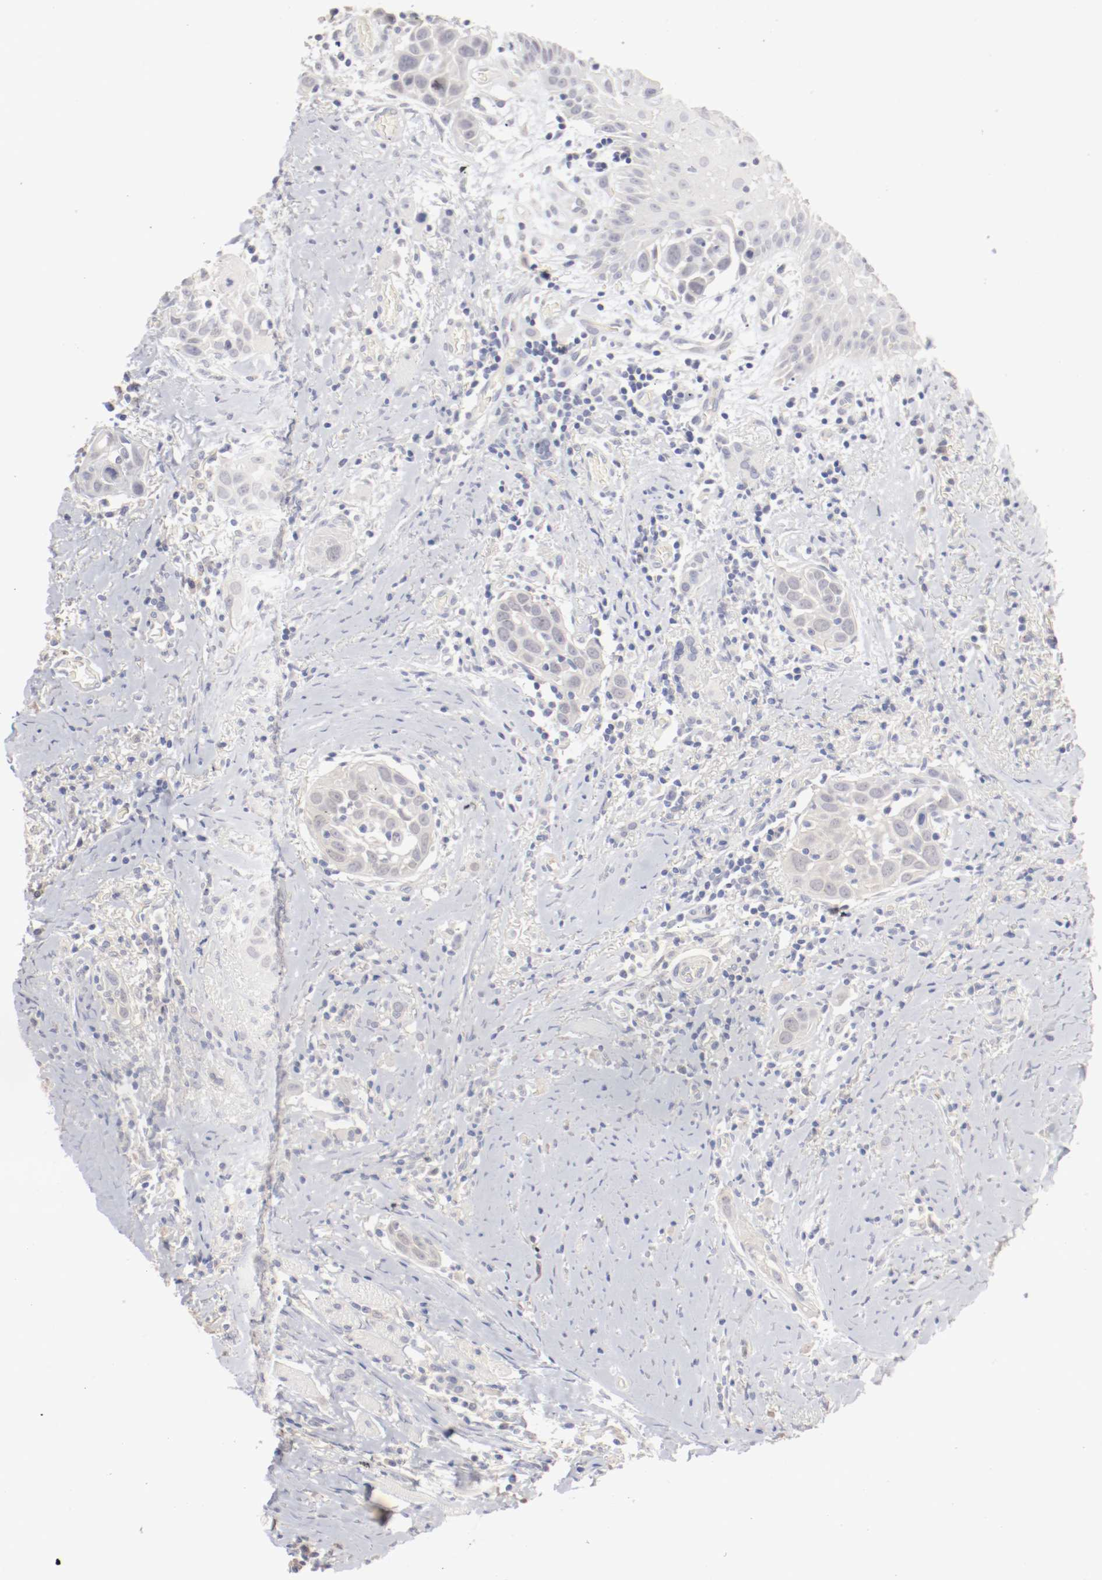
{"staining": {"intensity": "weak", "quantity": ">75%", "location": "cytoplasmic/membranous"}, "tissue": "head and neck cancer", "cell_type": "Tumor cells", "image_type": "cancer", "snomed": [{"axis": "morphology", "description": "Squamous cell carcinoma, NOS"}, {"axis": "topography", "description": "Oral tissue"}, {"axis": "topography", "description": "Head-Neck"}], "caption": "Head and neck squamous cell carcinoma tissue reveals weak cytoplasmic/membranous staining in approximately >75% of tumor cells", "gene": "DNAL4", "patient": {"sex": "female", "age": 50}}